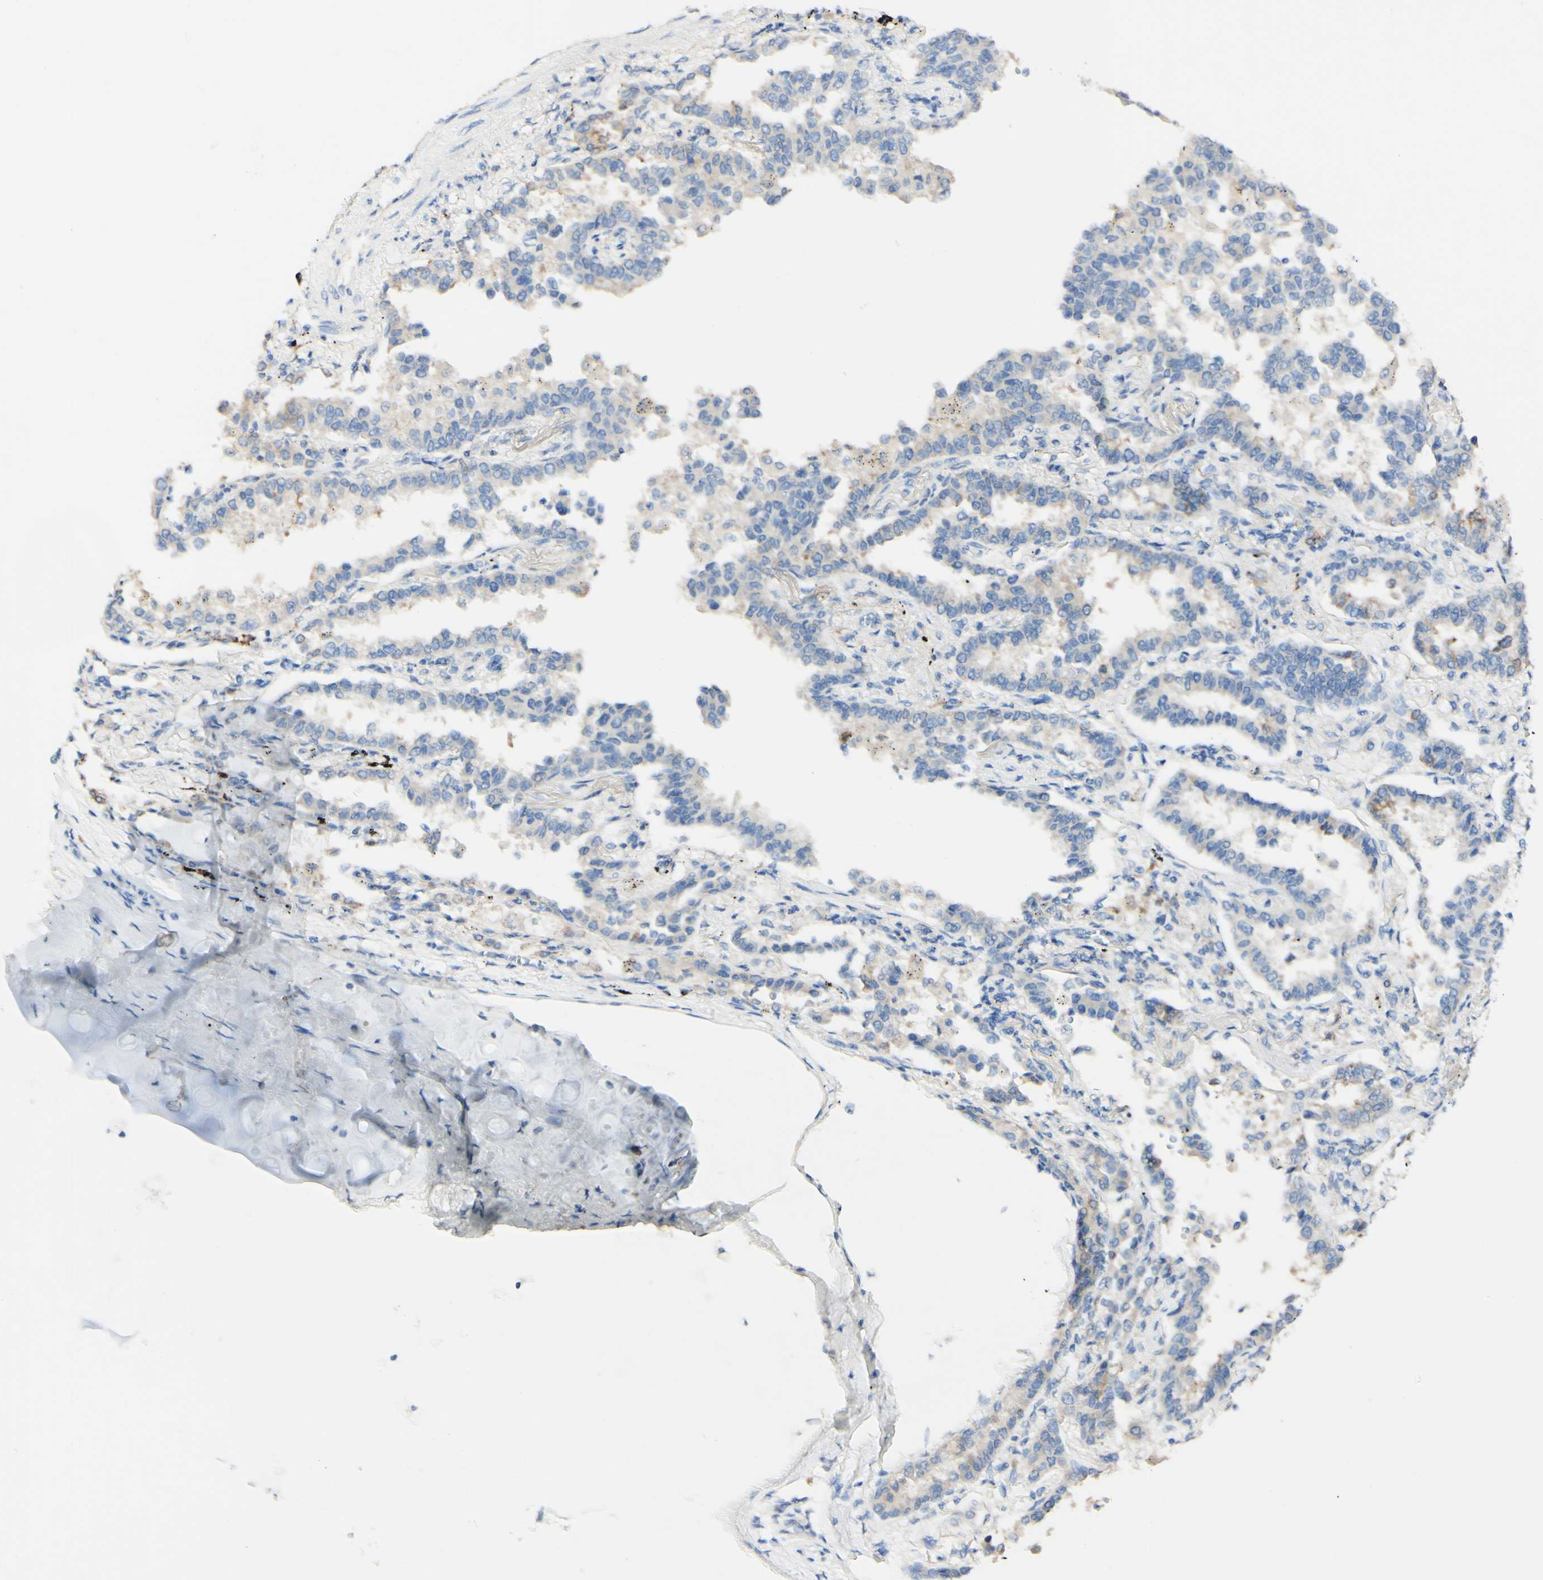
{"staining": {"intensity": "weak", "quantity": "<25%", "location": "cytoplasmic/membranous"}, "tissue": "lung cancer", "cell_type": "Tumor cells", "image_type": "cancer", "snomed": [{"axis": "morphology", "description": "Normal tissue, NOS"}, {"axis": "morphology", "description": "Adenocarcinoma, NOS"}, {"axis": "topography", "description": "Lung"}], "caption": "DAB (3,3'-diaminobenzidine) immunohistochemical staining of lung cancer (adenocarcinoma) displays no significant staining in tumor cells. (DAB (3,3'-diaminobenzidine) IHC, high magnification).", "gene": "FGF4", "patient": {"sex": "male", "age": 59}}